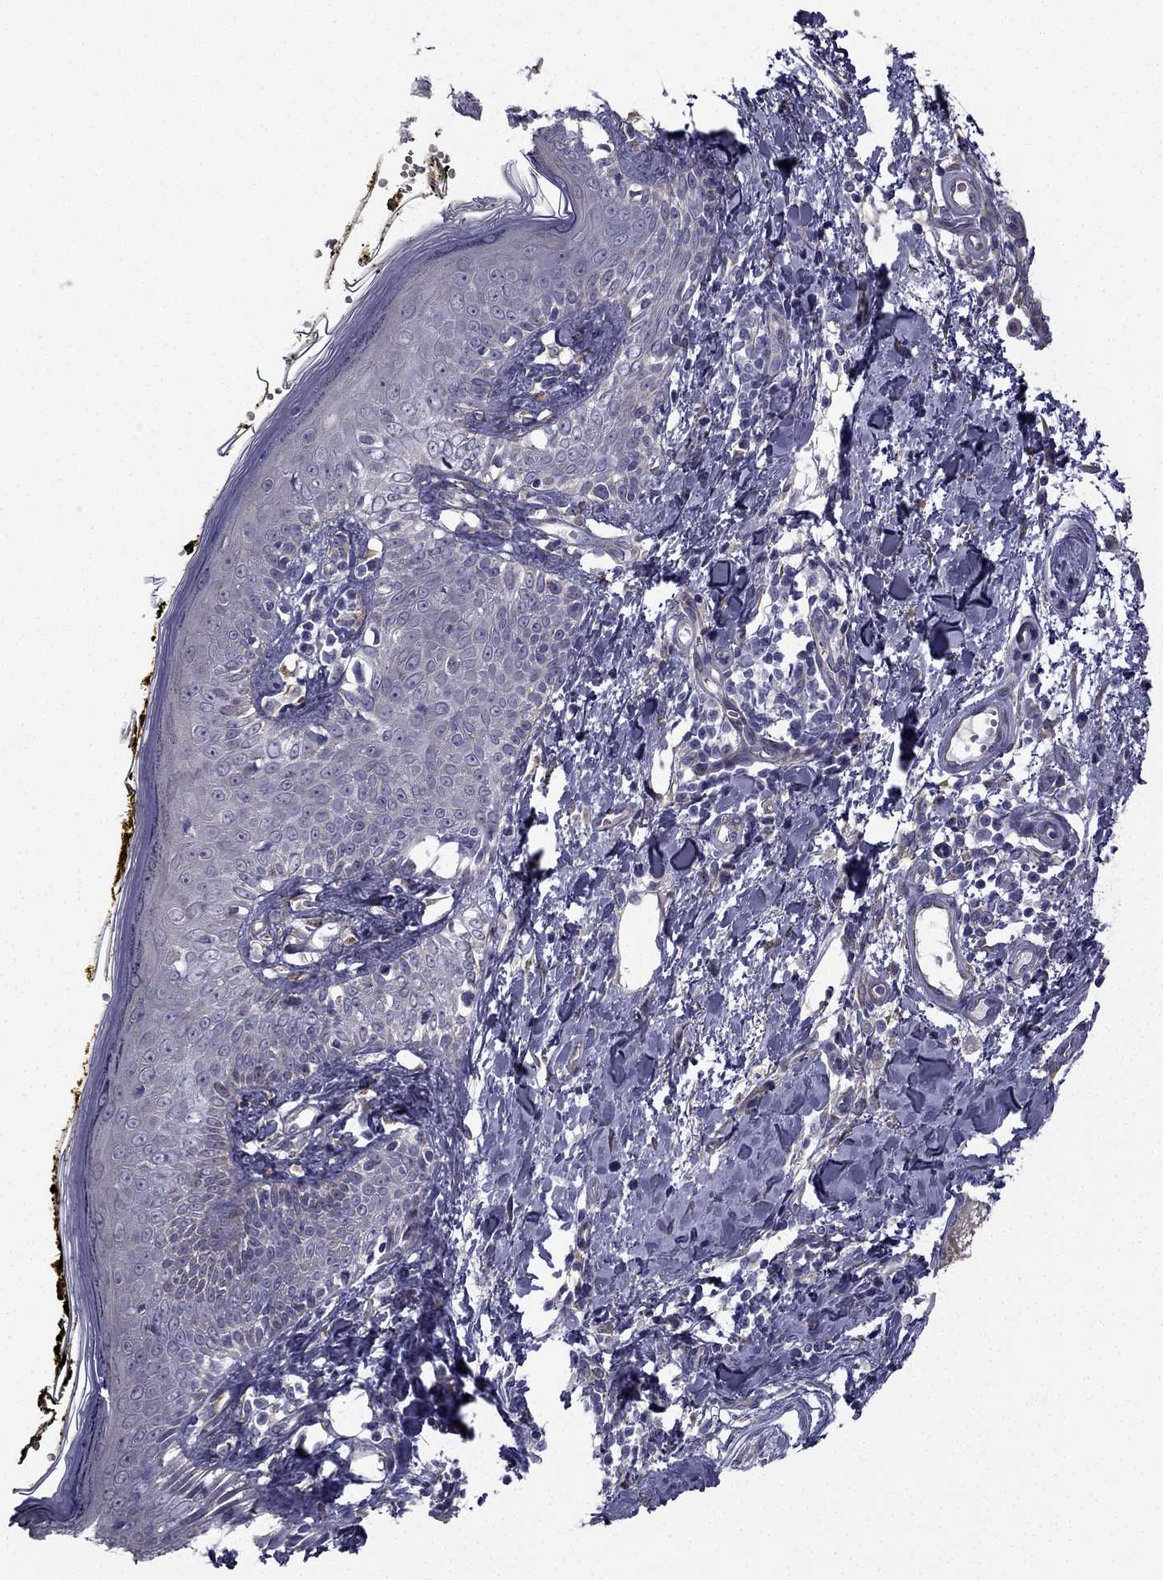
{"staining": {"intensity": "negative", "quantity": "none", "location": "none"}, "tissue": "skin", "cell_type": "Fibroblasts", "image_type": "normal", "snomed": [{"axis": "morphology", "description": "Normal tissue, NOS"}, {"axis": "topography", "description": "Skin"}], "caption": "Human skin stained for a protein using IHC exhibits no positivity in fibroblasts.", "gene": "CCDC40", "patient": {"sex": "male", "age": 76}}